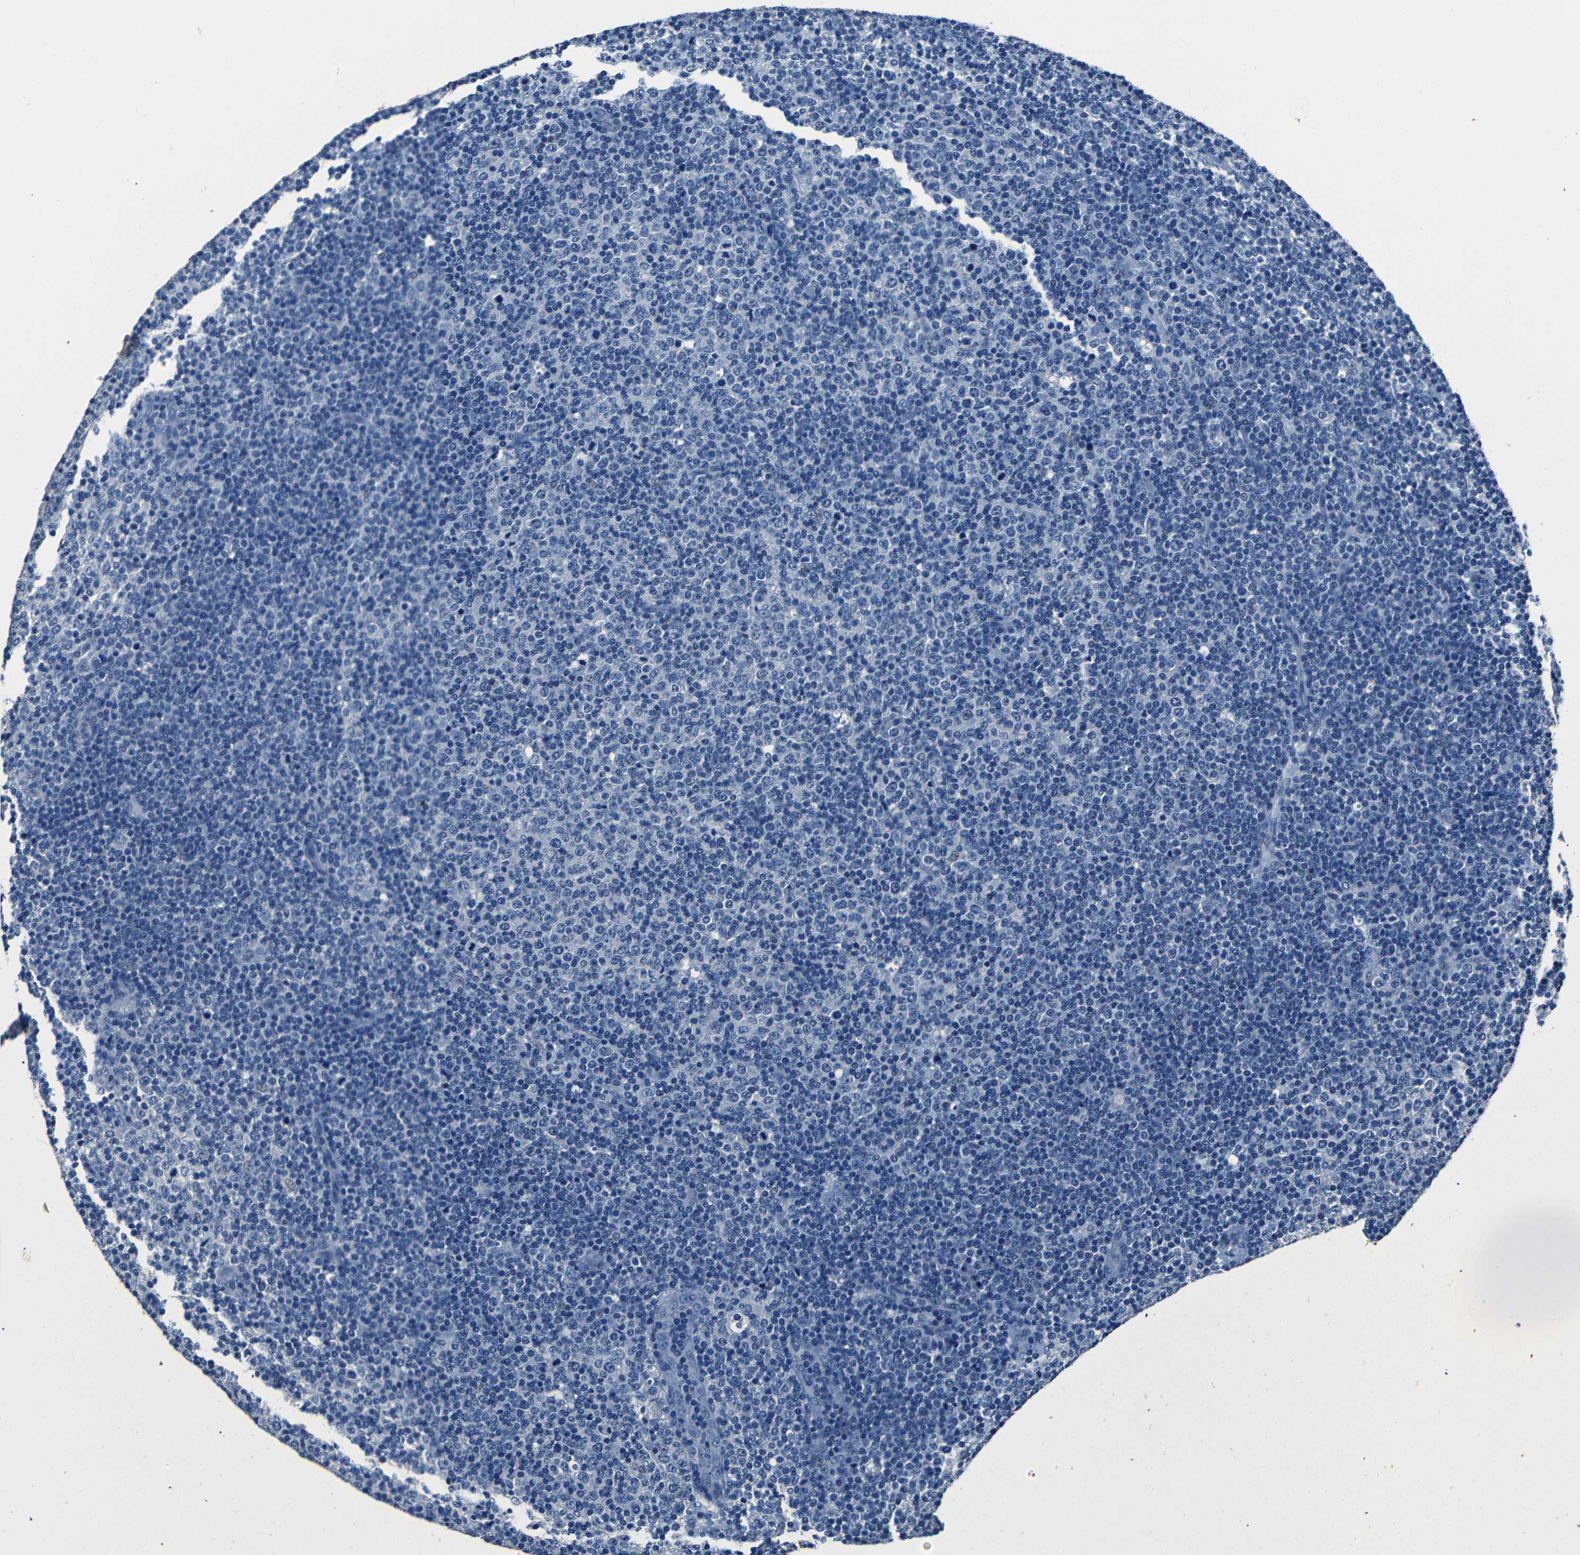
{"staining": {"intensity": "negative", "quantity": "none", "location": "none"}, "tissue": "lymphoma", "cell_type": "Tumor cells", "image_type": "cancer", "snomed": [{"axis": "morphology", "description": "Malignant lymphoma, non-Hodgkin's type, Low grade"}, {"axis": "topography", "description": "Lymph node"}], "caption": "Malignant lymphoma, non-Hodgkin's type (low-grade) was stained to show a protein in brown. There is no significant staining in tumor cells.", "gene": "NCMAP", "patient": {"sex": "male", "age": 70}}